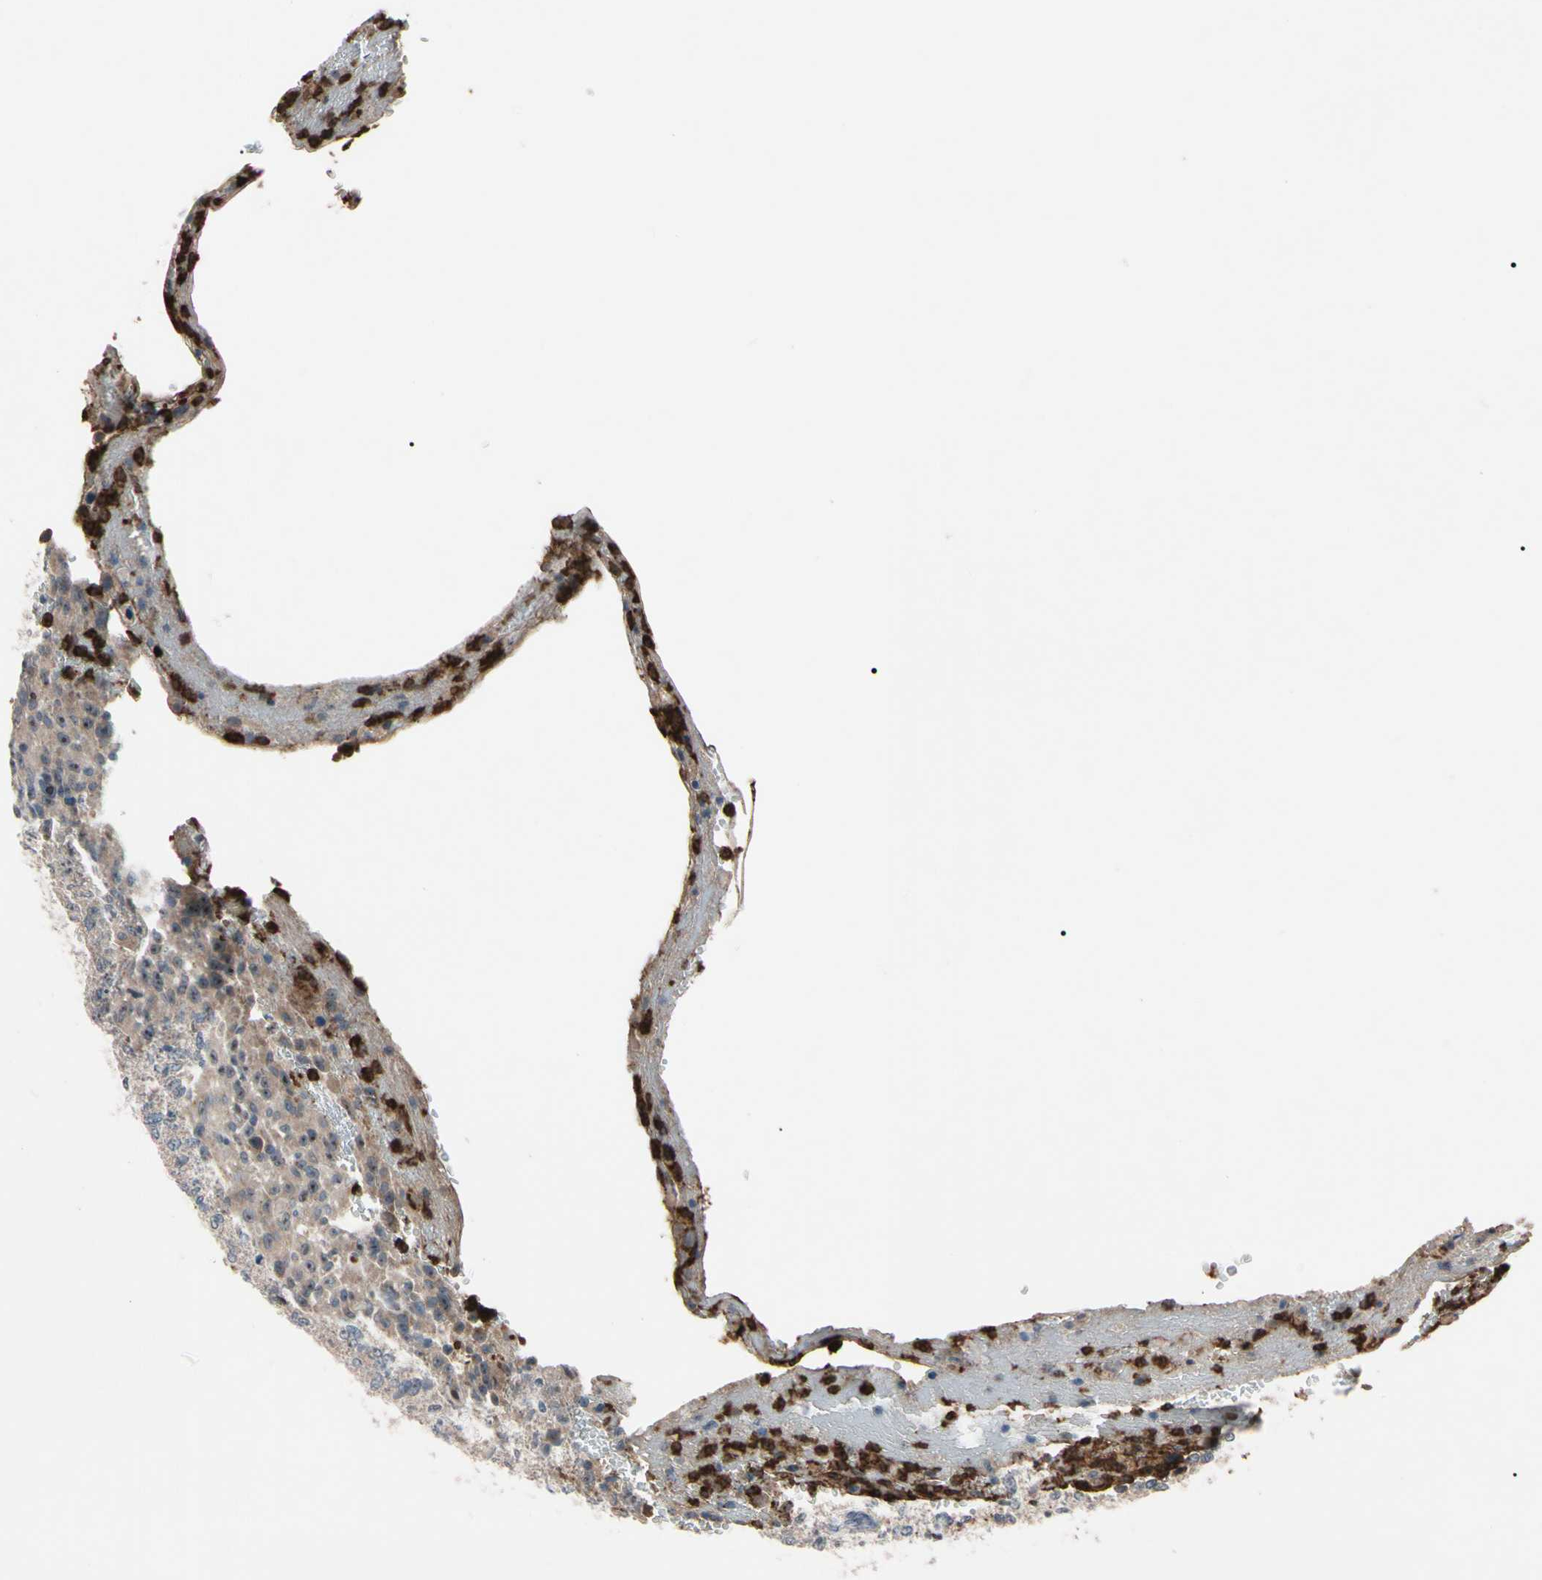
{"staining": {"intensity": "weak", "quantity": ">75%", "location": "cytoplasmic/membranous"}, "tissue": "urothelial cancer", "cell_type": "Tumor cells", "image_type": "cancer", "snomed": [{"axis": "morphology", "description": "Urothelial carcinoma, High grade"}, {"axis": "topography", "description": "Urinary bladder"}], "caption": "Urothelial carcinoma (high-grade) stained for a protein exhibits weak cytoplasmic/membranous positivity in tumor cells. Nuclei are stained in blue.", "gene": "TRAF5", "patient": {"sex": "male", "age": 66}}